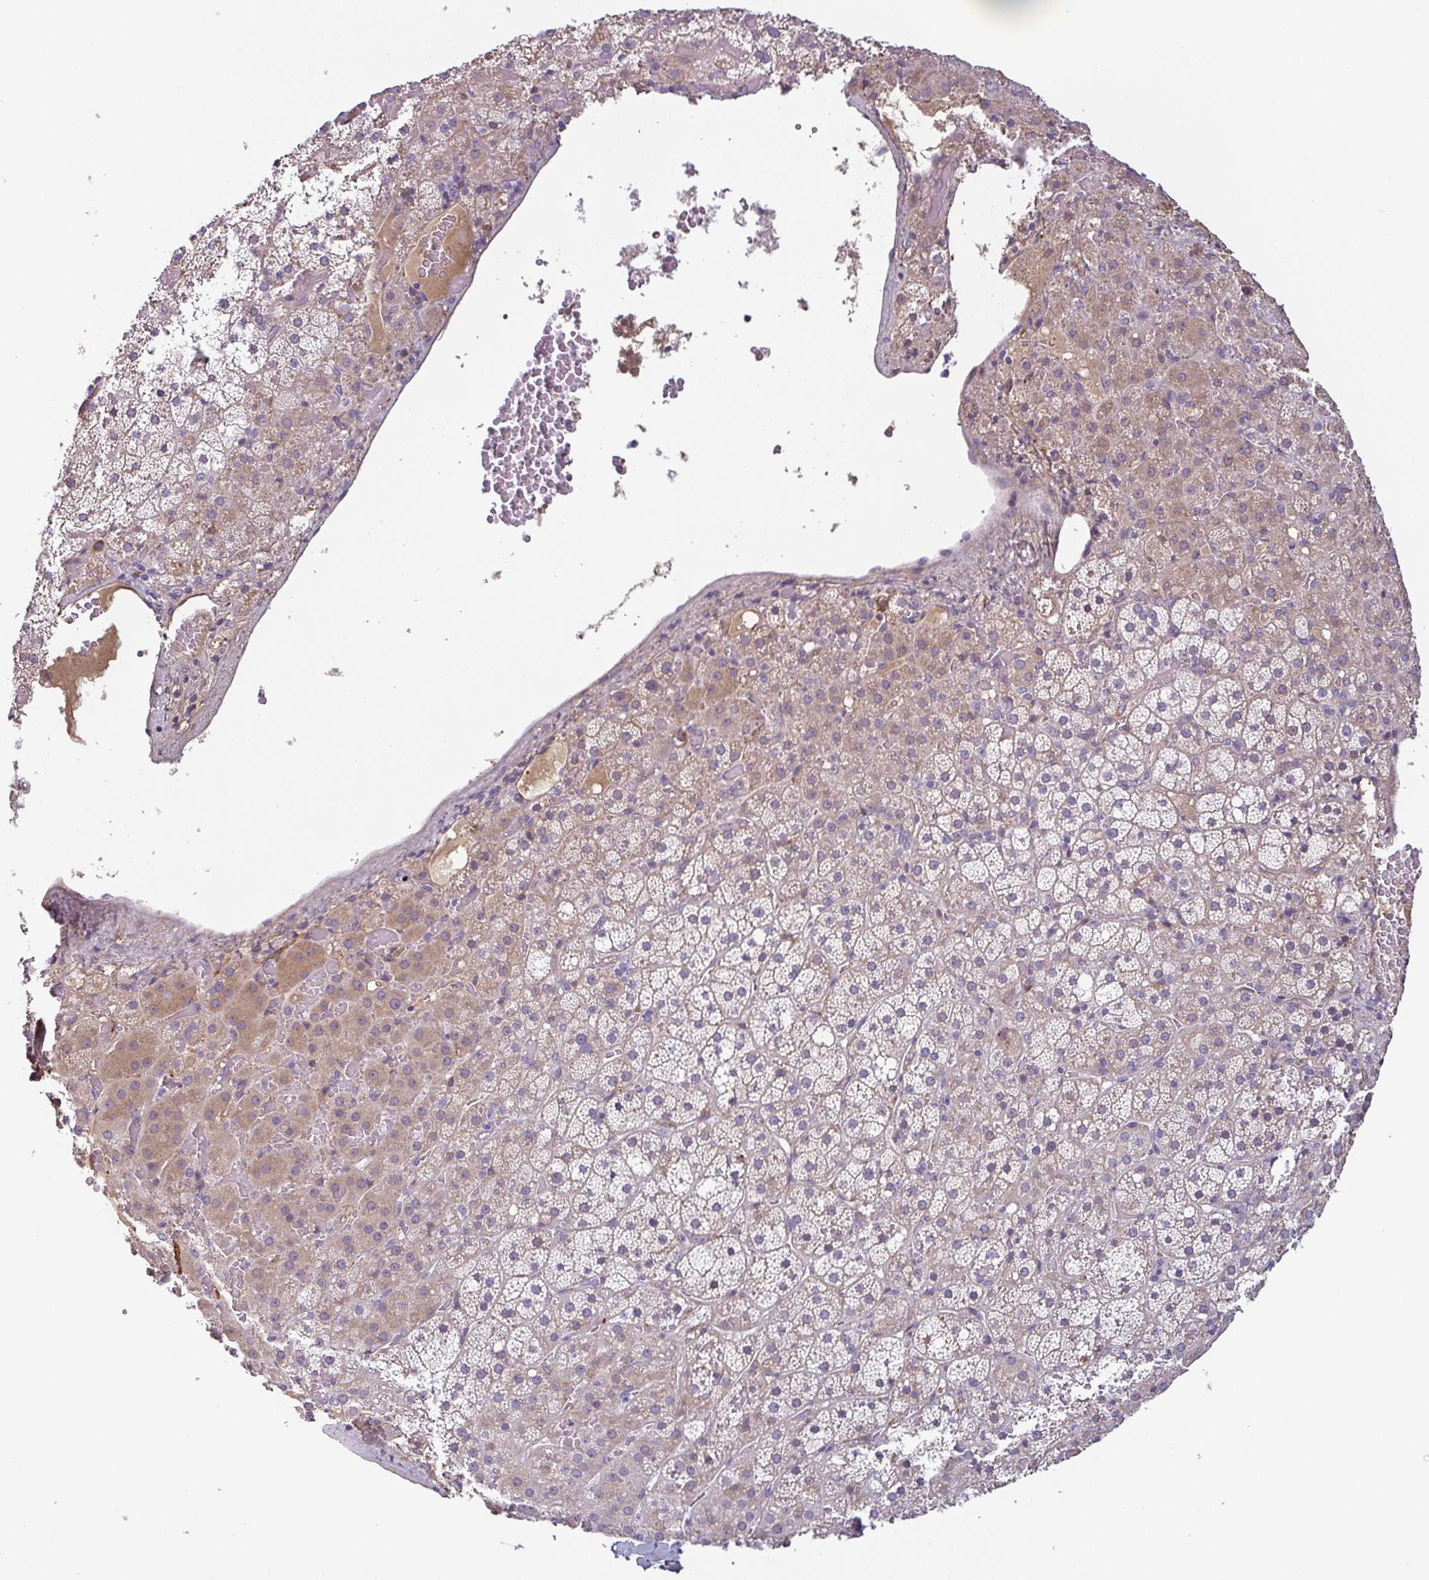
{"staining": {"intensity": "weak", "quantity": "25%-75%", "location": "cytoplasmic/membranous"}, "tissue": "adrenal gland", "cell_type": "Glandular cells", "image_type": "normal", "snomed": [{"axis": "morphology", "description": "Normal tissue, NOS"}, {"axis": "topography", "description": "Adrenal gland"}], "caption": "Benign adrenal gland exhibits weak cytoplasmic/membranous positivity in approximately 25%-75% of glandular cells, visualized by immunohistochemistry.", "gene": "ECM1", "patient": {"sex": "male", "age": 53}}